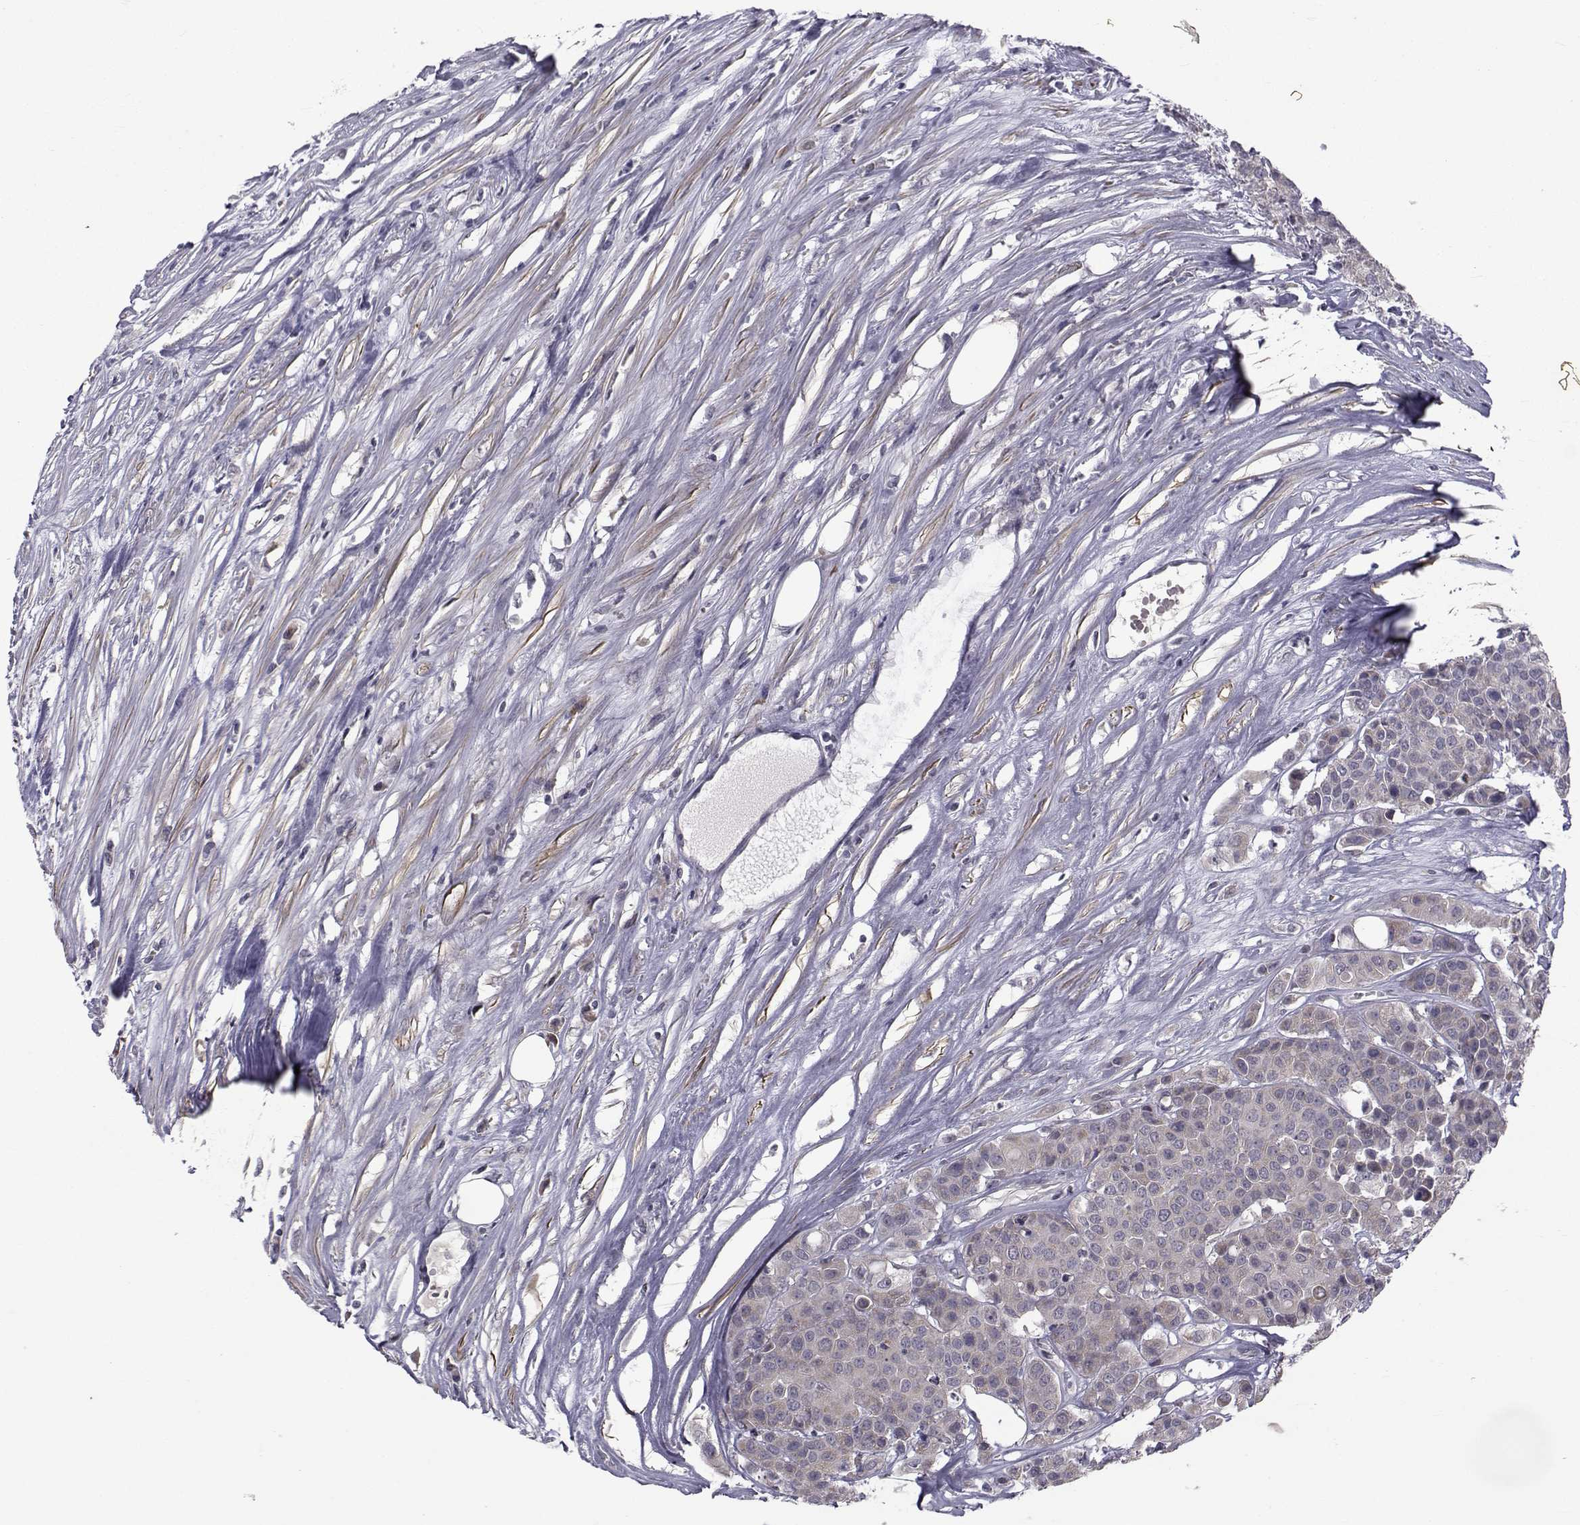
{"staining": {"intensity": "weak", "quantity": "<25%", "location": "cytoplasmic/membranous"}, "tissue": "carcinoid", "cell_type": "Tumor cells", "image_type": "cancer", "snomed": [{"axis": "morphology", "description": "Carcinoid, malignant, NOS"}, {"axis": "topography", "description": "Colon"}], "caption": "DAB immunohistochemical staining of malignant carcinoid reveals no significant positivity in tumor cells. (Immunohistochemistry (ihc), brightfield microscopy, high magnification).", "gene": "FDXR", "patient": {"sex": "male", "age": 81}}